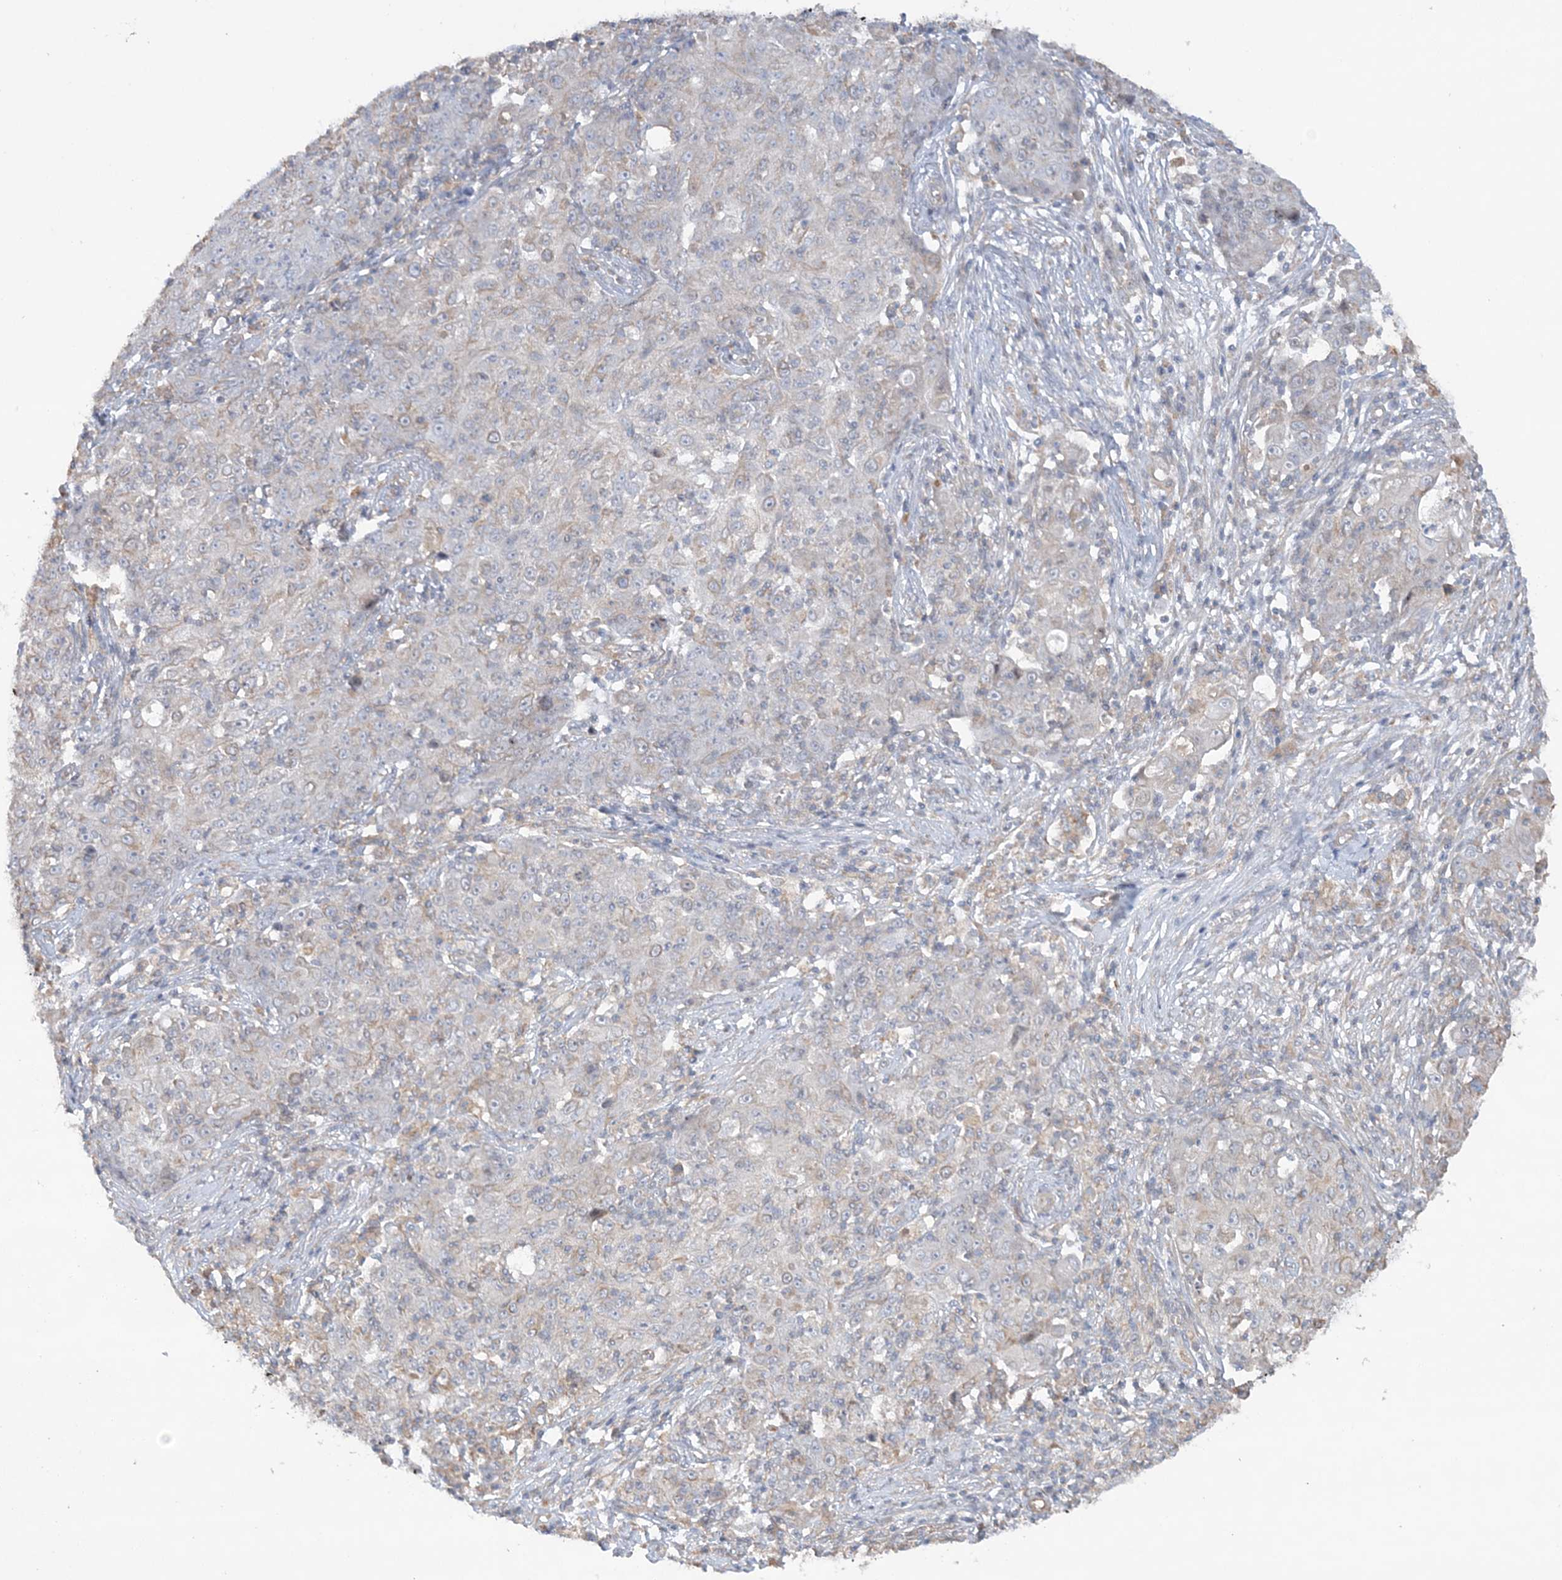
{"staining": {"intensity": "negative", "quantity": "none", "location": "none"}, "tissue": "ovarian cancer", "cell_type": "Tumor cells", "image_type": "cancer", "snomed": [{"axis": "morphology", "description": "Carcinoma, endometroid"}, {"axis": "topography", "description": "Ovary"}], "caption": "An IHC photomicrograph of endometroid carcinoma (ovarian) is shown. There is no staining in tumor cells of endometroid carcinoma (ovarian).", "gene": "ZNF821", "patient": {"sex": "female", "age": 42}}